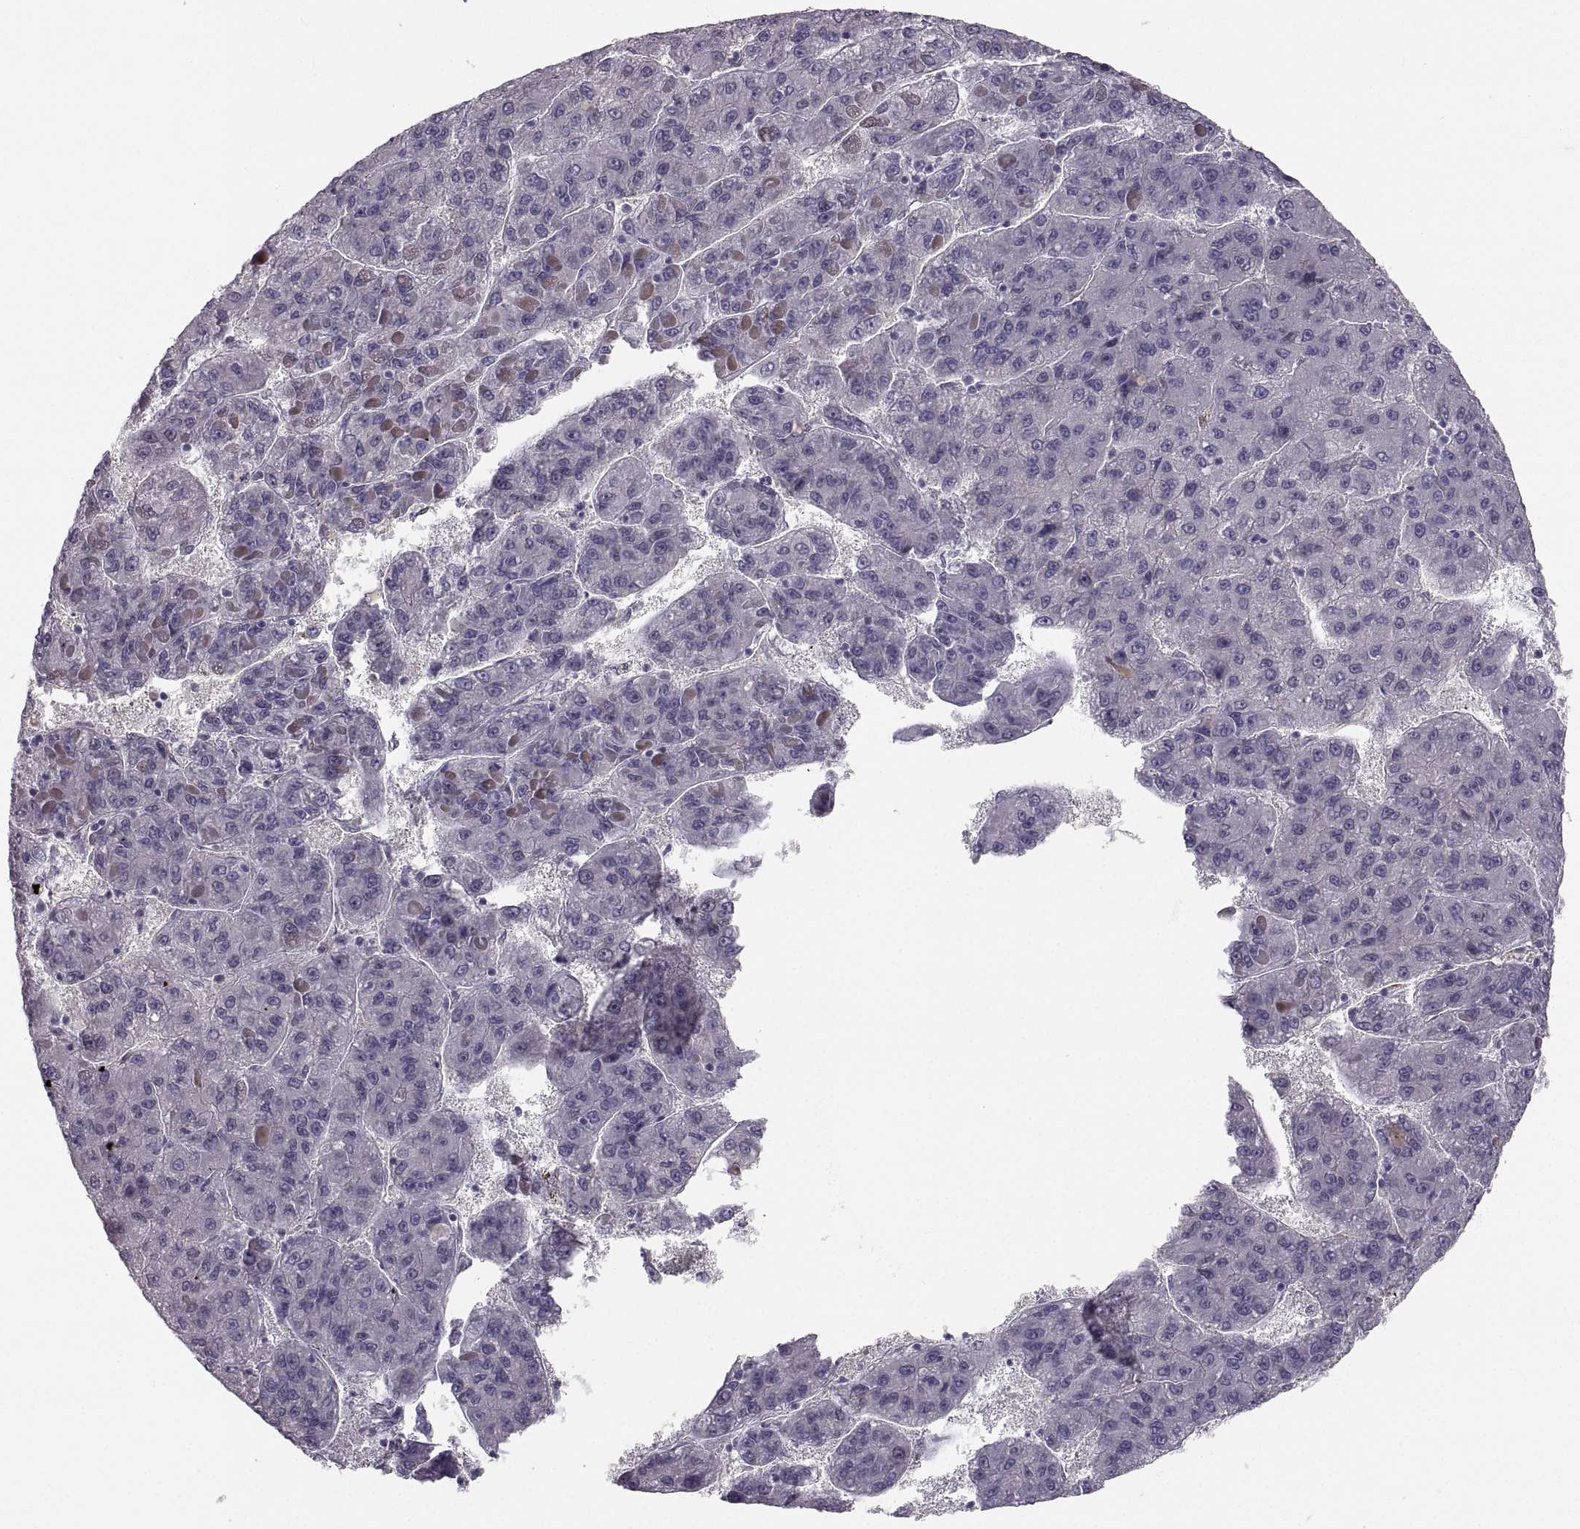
{"staining": {"intensity": "weak", "quantity": "<25%", "location": "cytoplasmic/membranous"}, "tissue": "liver cancer", "cell_type": "Tumor cells", "image_type": "cancer", "snomed": [{"axis": "morphology", "description": "Carcinoma, Hepatocellular, NOS"}, {"axis": "topography", "description": "Liver"}], "caption": "Liver cancer (hepatocellular carcinoma) was stained to show a protein in brown. There is no significant staining in tumor cells.", "gene": "PGM5", "patient": {"sex": "female", "age": 82}}